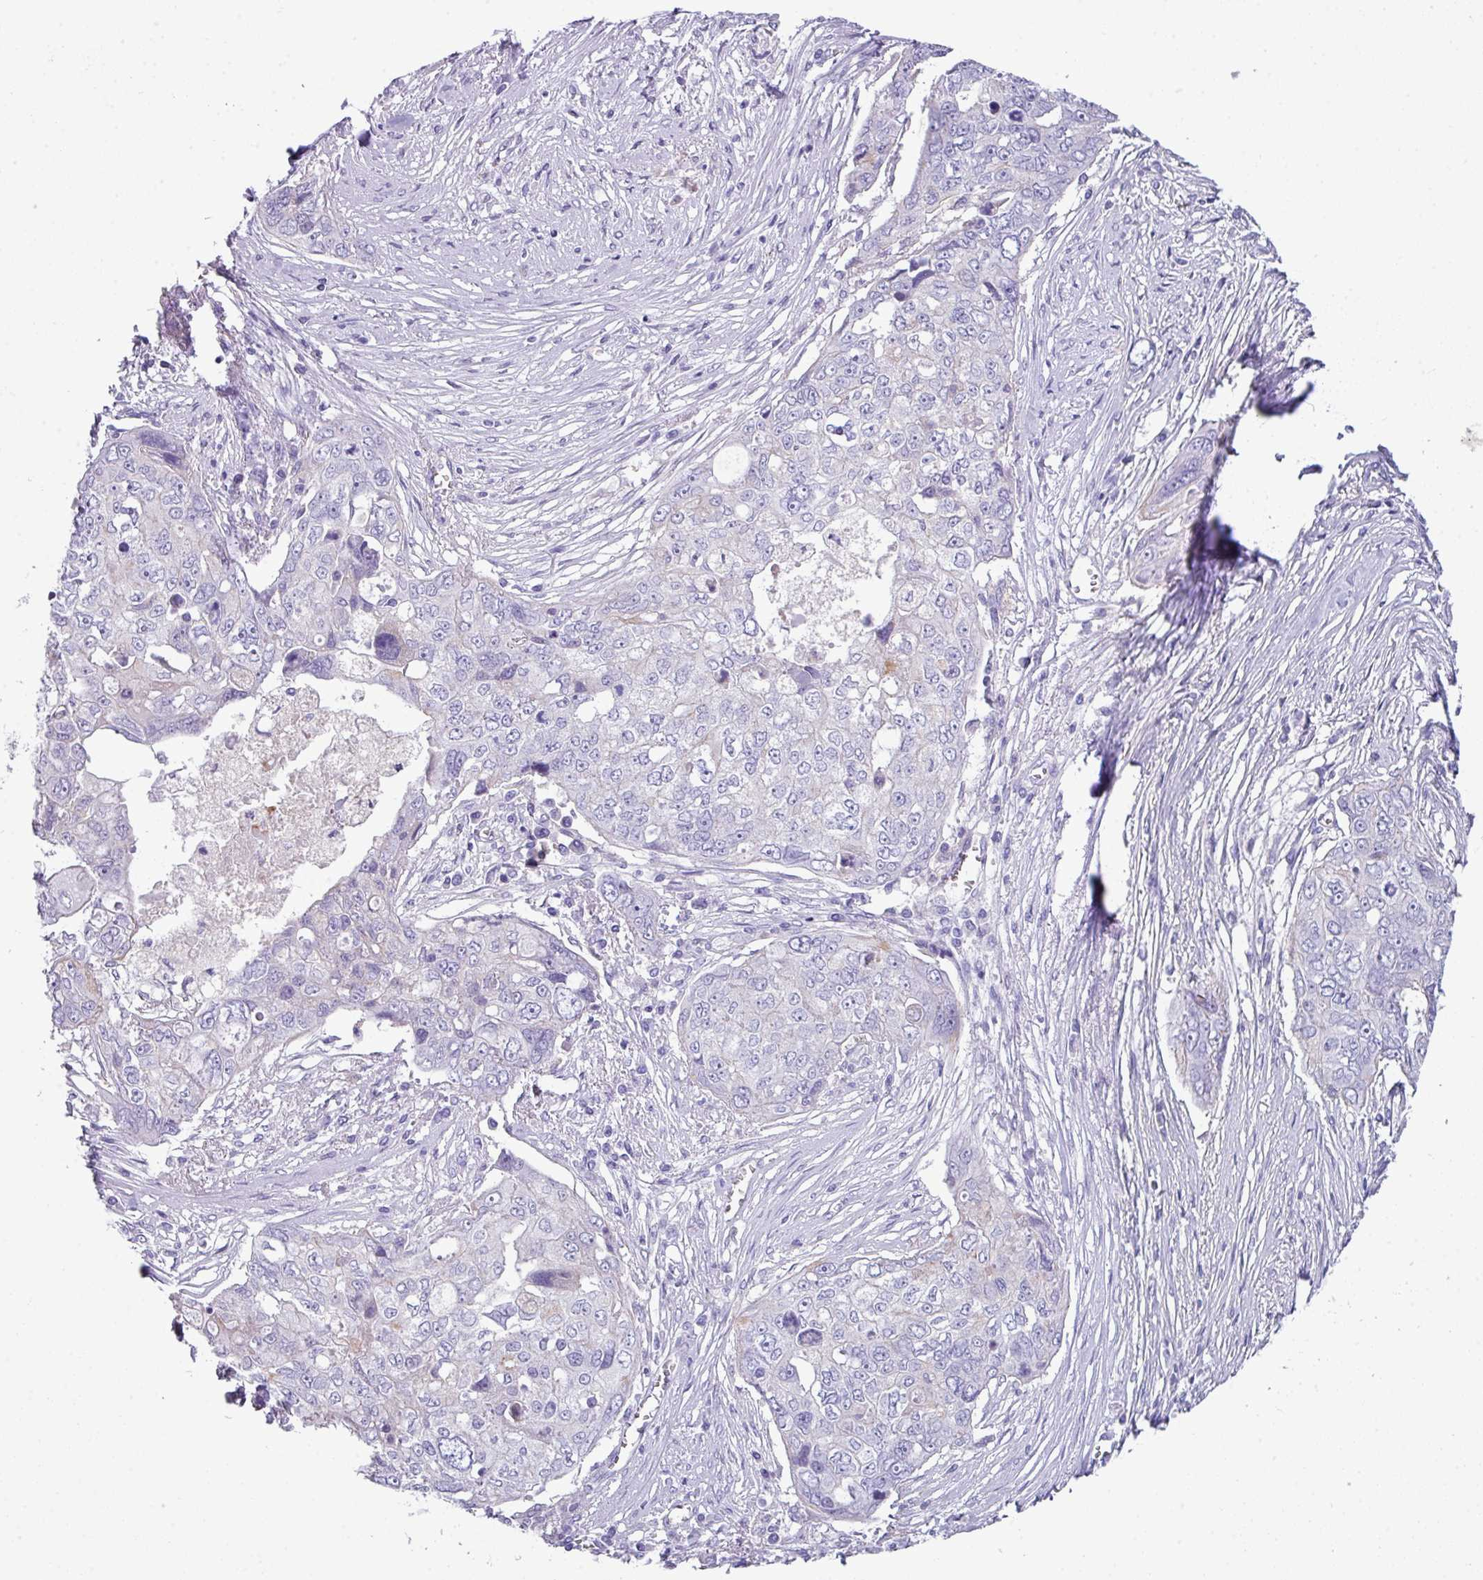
{"staining": {"intensity": "negative", "quantity": "none", "location": "none"}, "tissue": "ovarian cancer", "cell_type": "Tumor cells", "image_type": "cancer", "snomed": [{"axis": "morphology", "description": "Carcinoma, endometroid"}, {"axis": "topography", "description": "Ovary"}], "caption": "IHC of human ovarian cancer (endometroid carcinoma) reveals no positivity in tumor cells. (DAB immunohistochemistry visualized using brightfield microscopy, high magnification).", "gene": "ABCC5", "patient": {"sex": "female", "age": 70}}